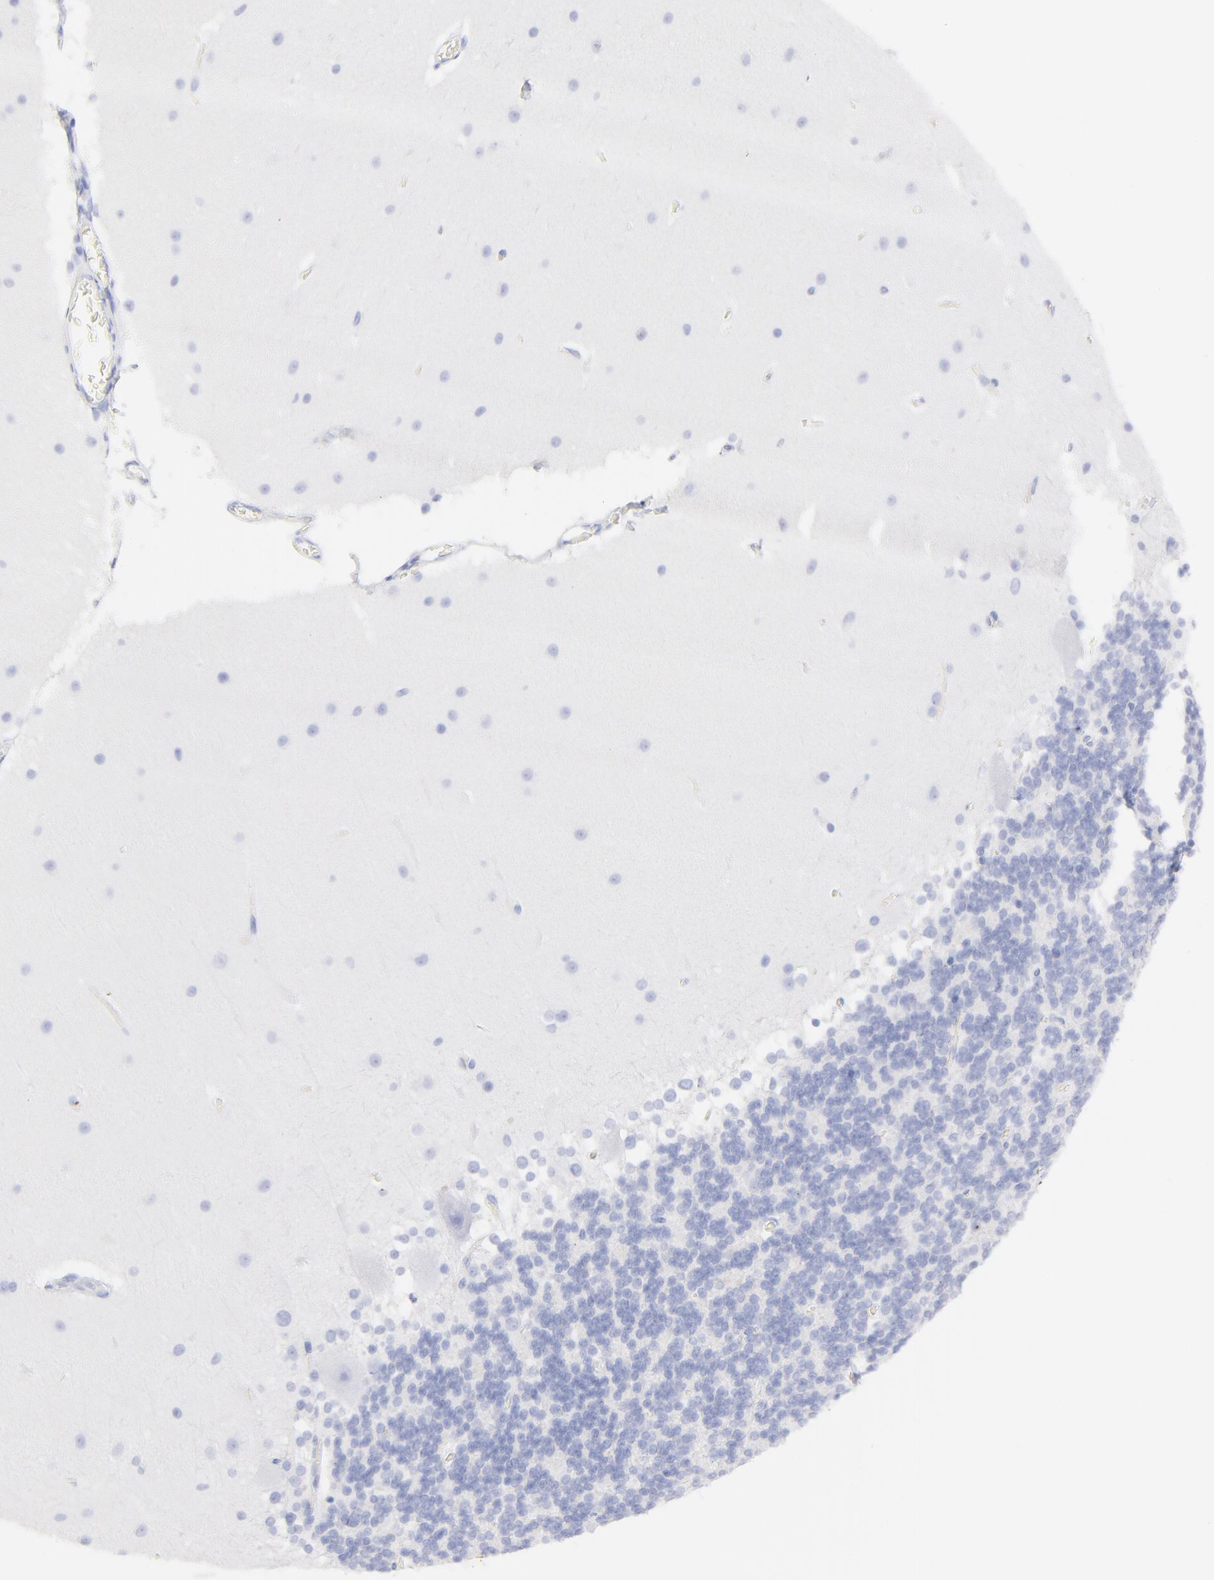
{"staining": {"intensity": "negative", "quantity": "none", "location": "none"}, "tissue": "cerebellum", "cell_type": "Cells in granular layer", "image_type": "normal", "snomed": [{"axis": "morphology", "description": "Normal tissue, NOS"}, {"axis": "topography", "description": "Cerebellum"}], "caption": "DAB (3,3'-diaminobenzidine) immunohistochemical staining of normal cerebellum displays no significant expression in cells in granular layer.", "gene": "S100A12", "patient": {"sex": "female", "age": 19}}